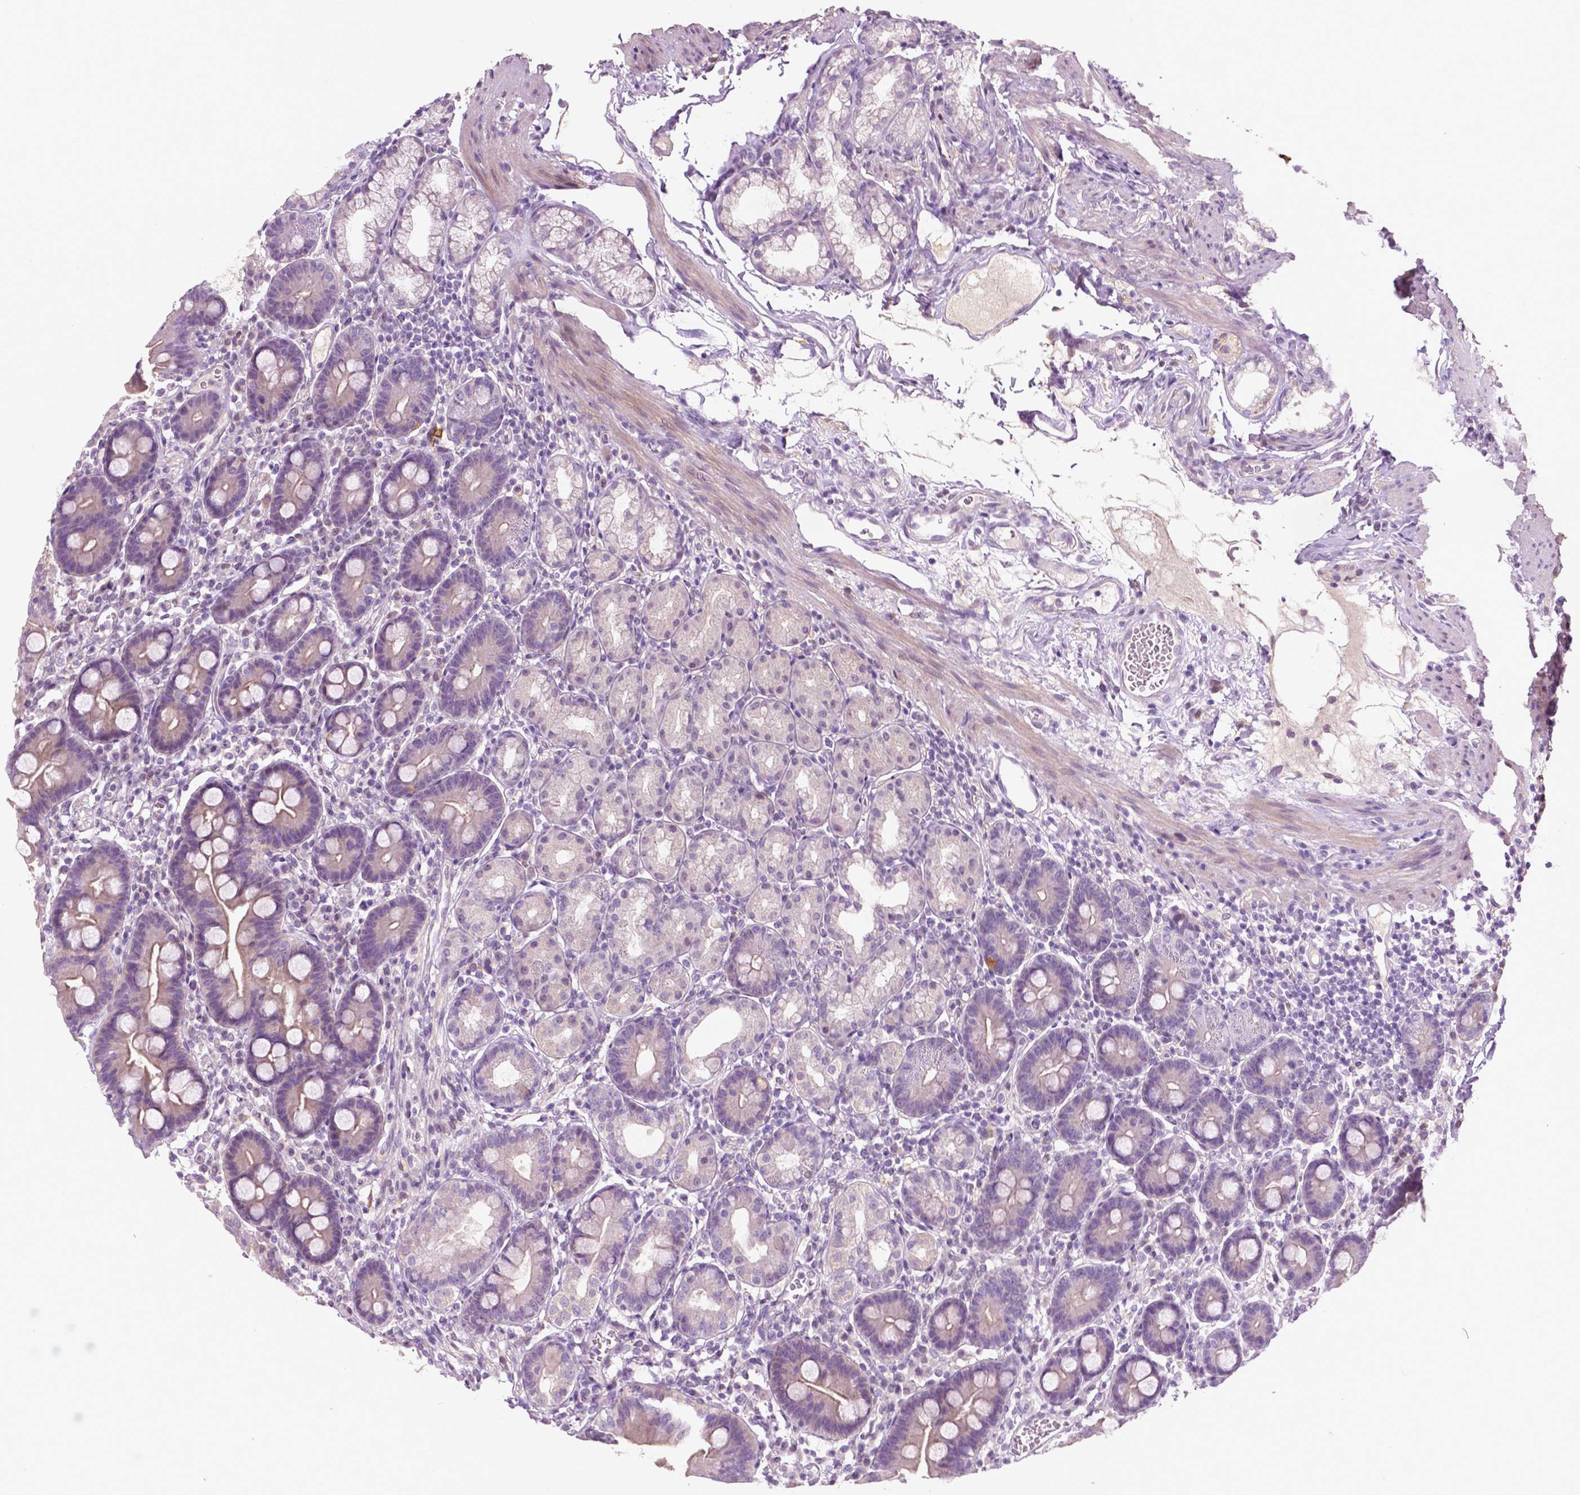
{"staining": {"intensity": "weak", "quantity": "<25%", "location": "cytoplasmic/membranous"}, "tissue": "duodenum", "cell_type": "Glandular cells", "image_type": "normal", "snomed": [{"axis": "morphology", "description": "Normal tissue, NOS"}, {"axis": "topography", "description": "Pancreas"}, {"axis": "topography", "description": "Duodenum"}], "caption": "An image of duodenum stained for a protein demonstrates no brown staining in glandular cells.", "gene": "GPR37", "patient": {"sex": "male", "age": 59}}